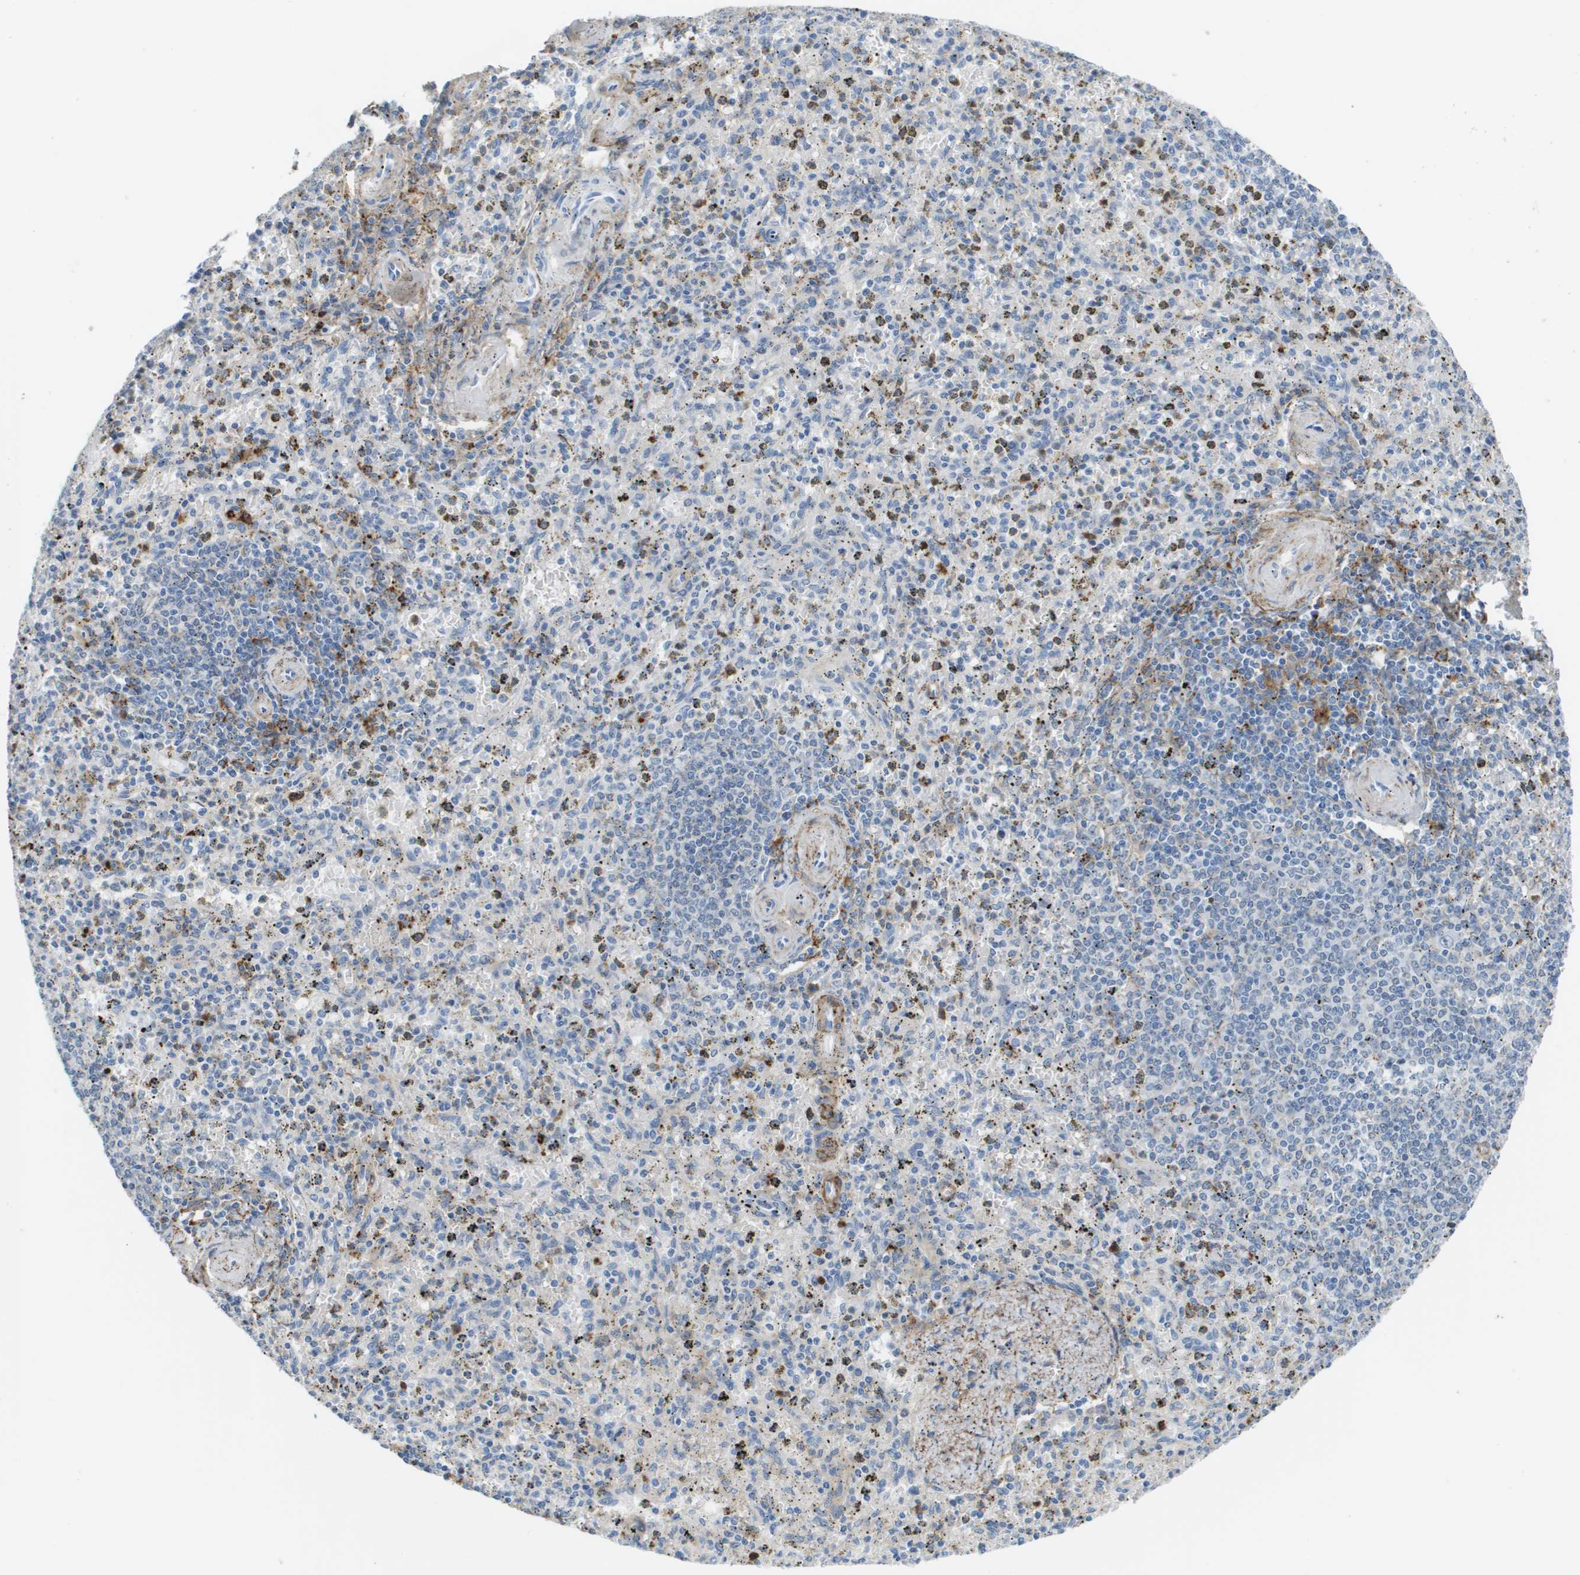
{"staining": {"intensity": "moderate", "quantity": "<25%", "location": "cytoplasmic/membranous"}, "tissue": "spleen", "cell_type": "Cells in red pulp", "image_type": "normal", "snomed": [{"axis": "morphology", "description": "Normal tissue, NOS"}, {"axis": "topography", "description": "Spleen"}], "caption": "Immunohistochemistry of benign human spleen exhibits low levels of moderate cytoplasmic/membranous staining in approximately <25% of cells in red pulp.", "gene": "ZBTB43", "patient": {"sex": "male", "age": 72}}